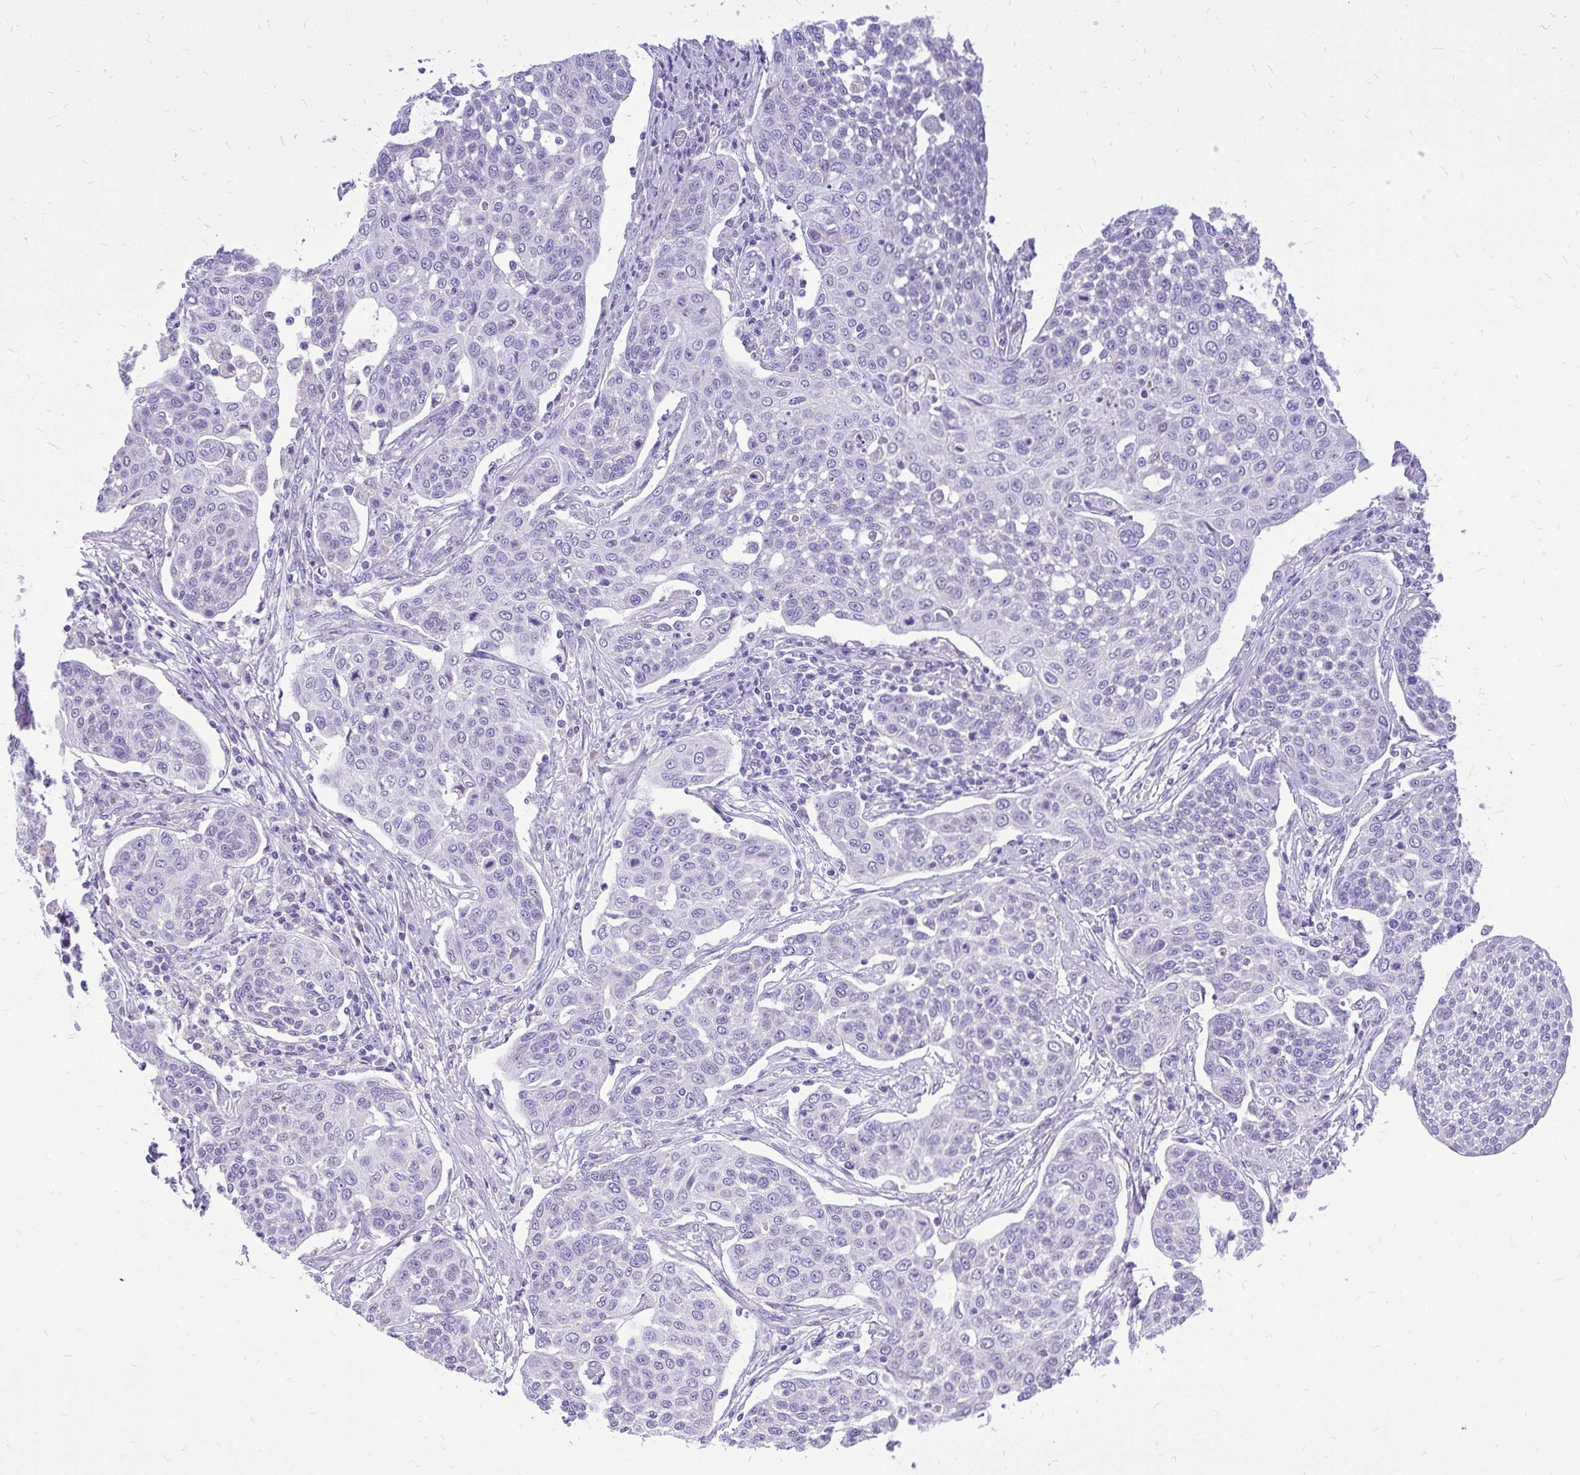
{"staining": {"intensity": "negative", "quantity": "none", "location": "none"}, "tissue": "cervical cancer", "cell_type": "Tumor cells", "image_type": "cancer", "snomed": [{"axis": "morphology", "description": "Squamous cell carcinoma, NOS"}, {"axis": "topography", "description": "Cervix"}], "caption": "Tumor cells show no significant protein expression in cervical cancer (squamous cell carcinoma). (Immunohistochemistry (ihc), brightfield microscopy, high magnification).", "gene": "MAP1LC3A", "patient": {"sex": "female", "age": 34}}